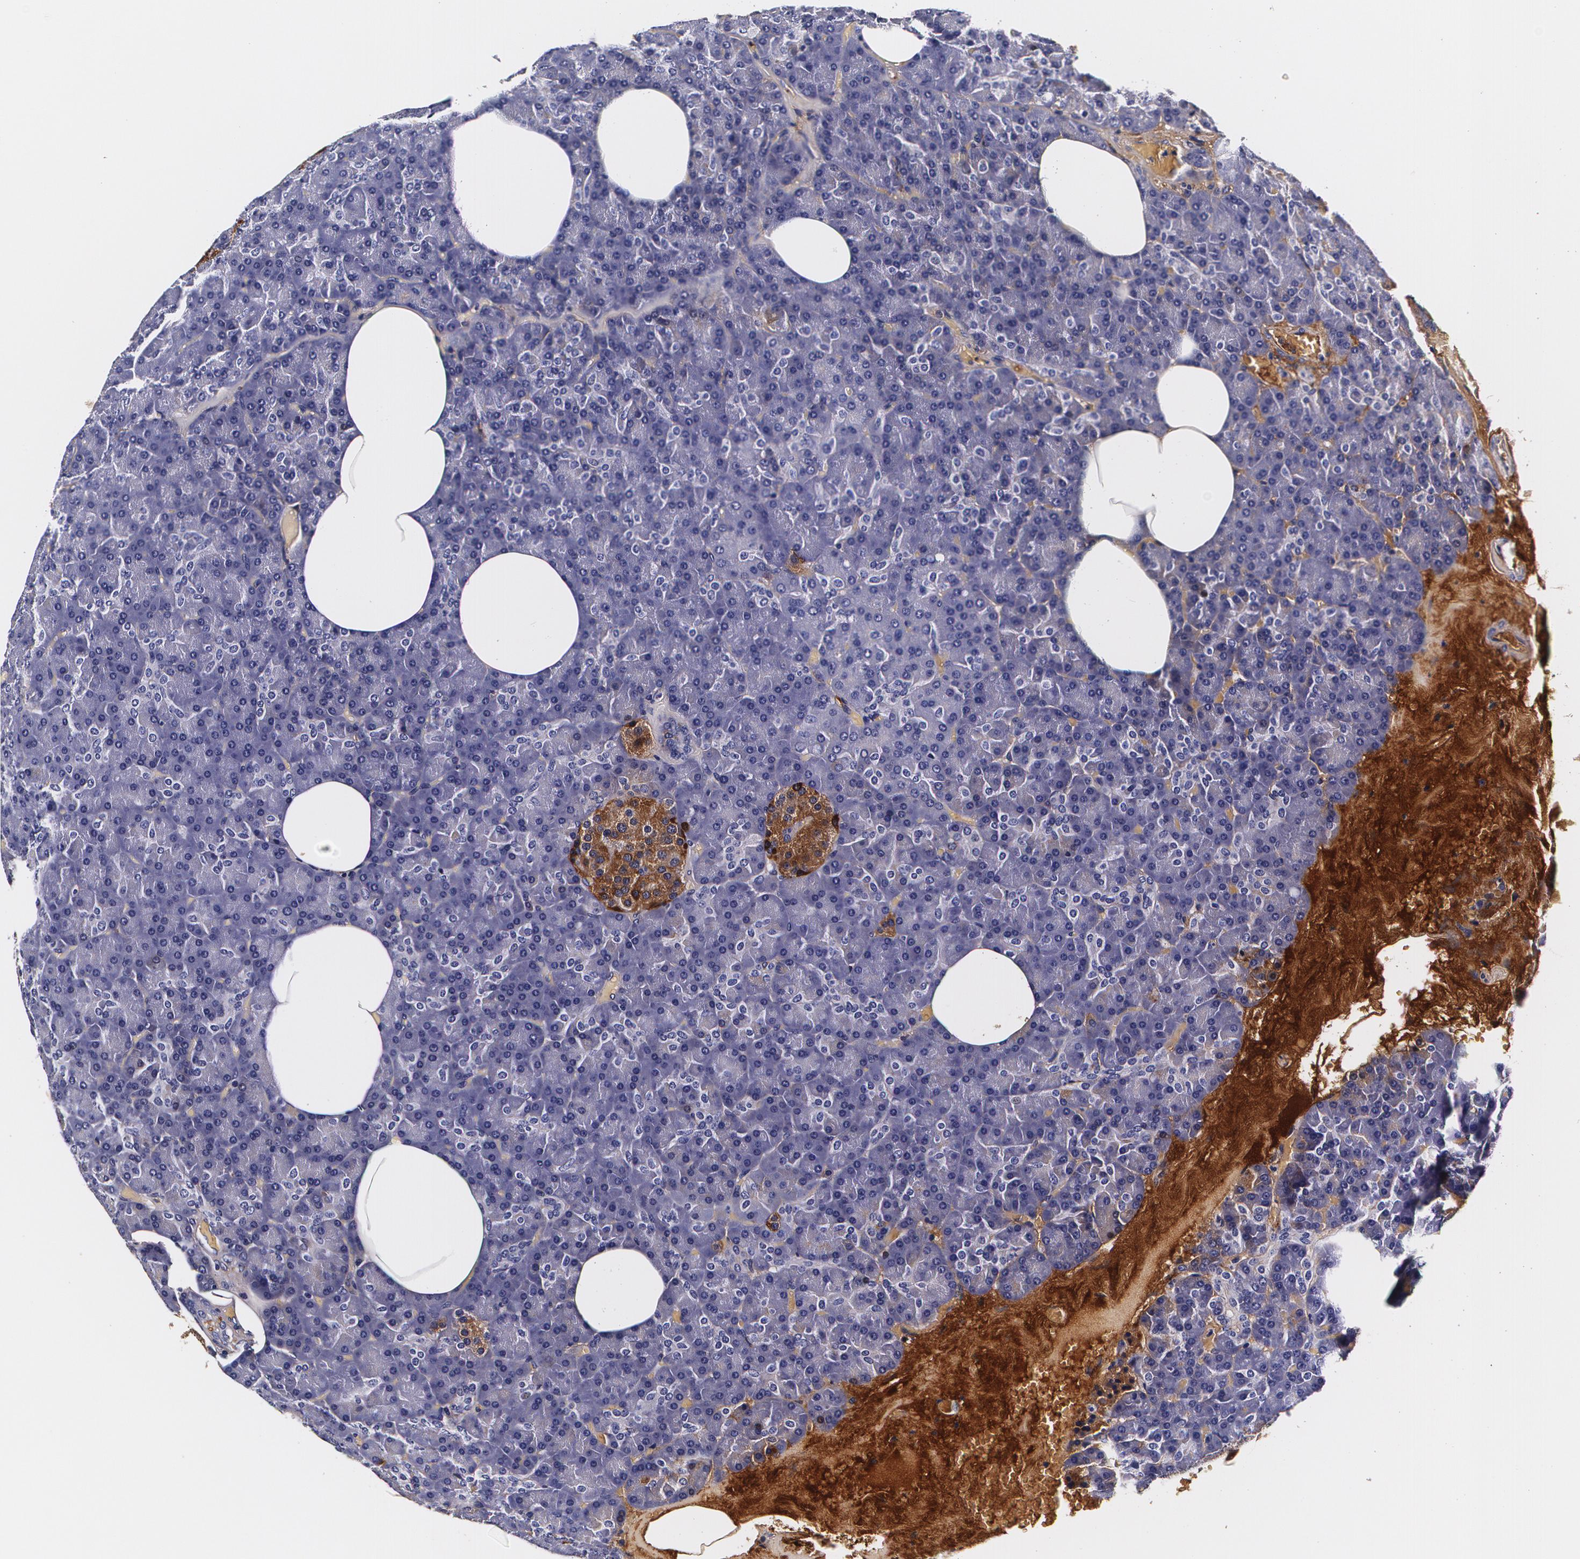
{"staining": {"intensity": "negative", "quantity": "none", "location": "none"}, "tissue": "pancreas", "cell_type": "Exocrine glandular cells", "image_type": "normal", "snomed": [{"axis": "morphology", "description": "Normal tissue, NOS"}, {"axis": "topography", "description": "Pancreas"}], "caption": "Human pancreas stained for a protein using IHC shows no staining in exocrine glandular cells.", "gene": "TTR", "patient": {"sex": "female", "age": 35}}